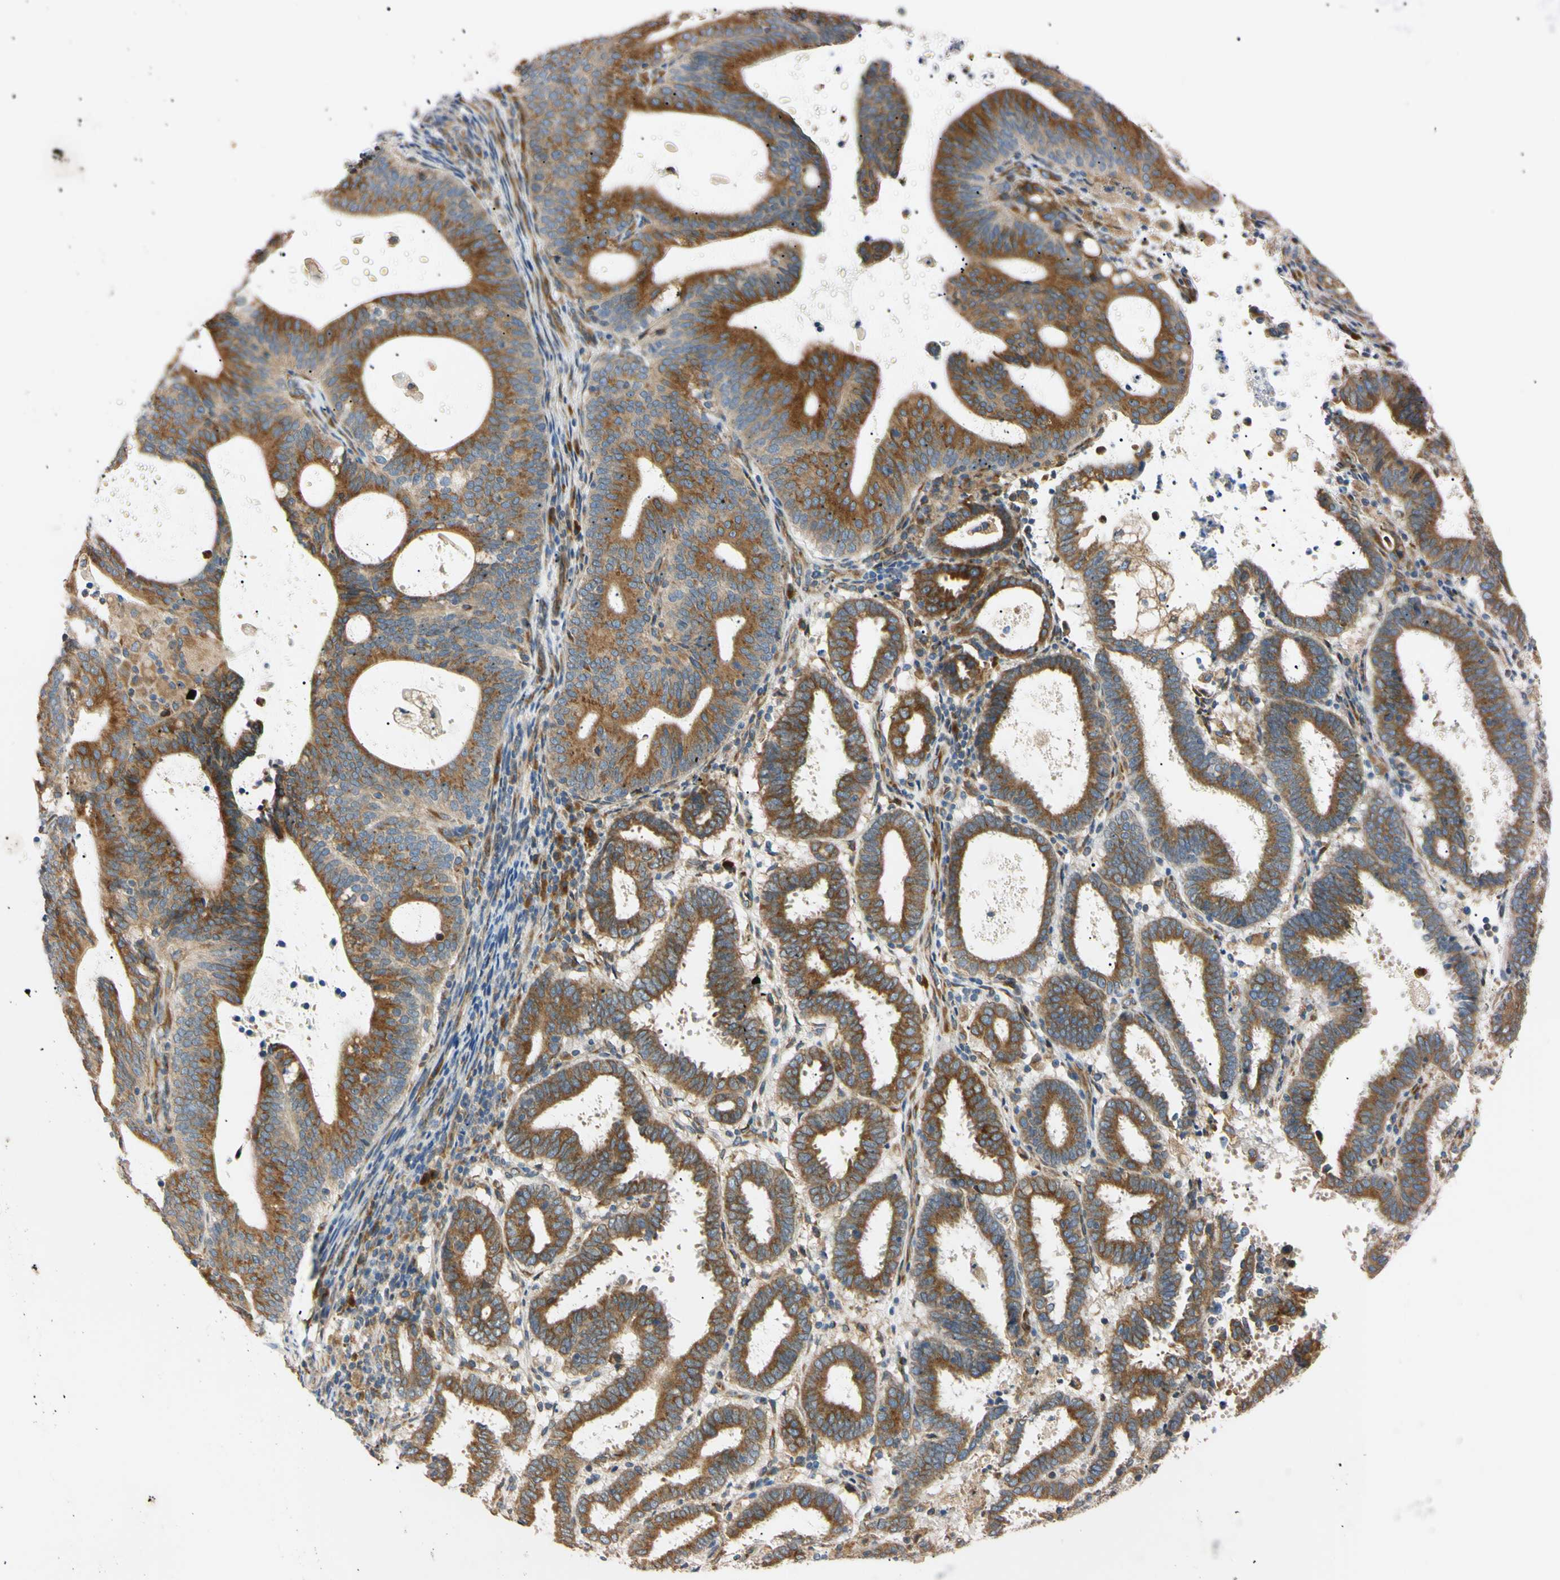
{"staining": {"intensity": "strong", "quantity": ">75%", "location": "cytoplasmic/membranous"}, "tissue": "endometrial cancer", "cell_type": "Tumor cells", "image_type": "cancer", "snomed": [{"axis": "morphology", "description": "Adenocarcinoma, NOS"}, {"axis": "topography", "description": "Uterus"}], "caption": "Endometrial cancer (adenocarcinoma) was stained to show a protein in brown. There is high levels of strong cytoplasmic/membranous positivity in about >75% of tumor cells.", "gene": "IER3IP1", "patient": {"sex": "female", "age": 83}}